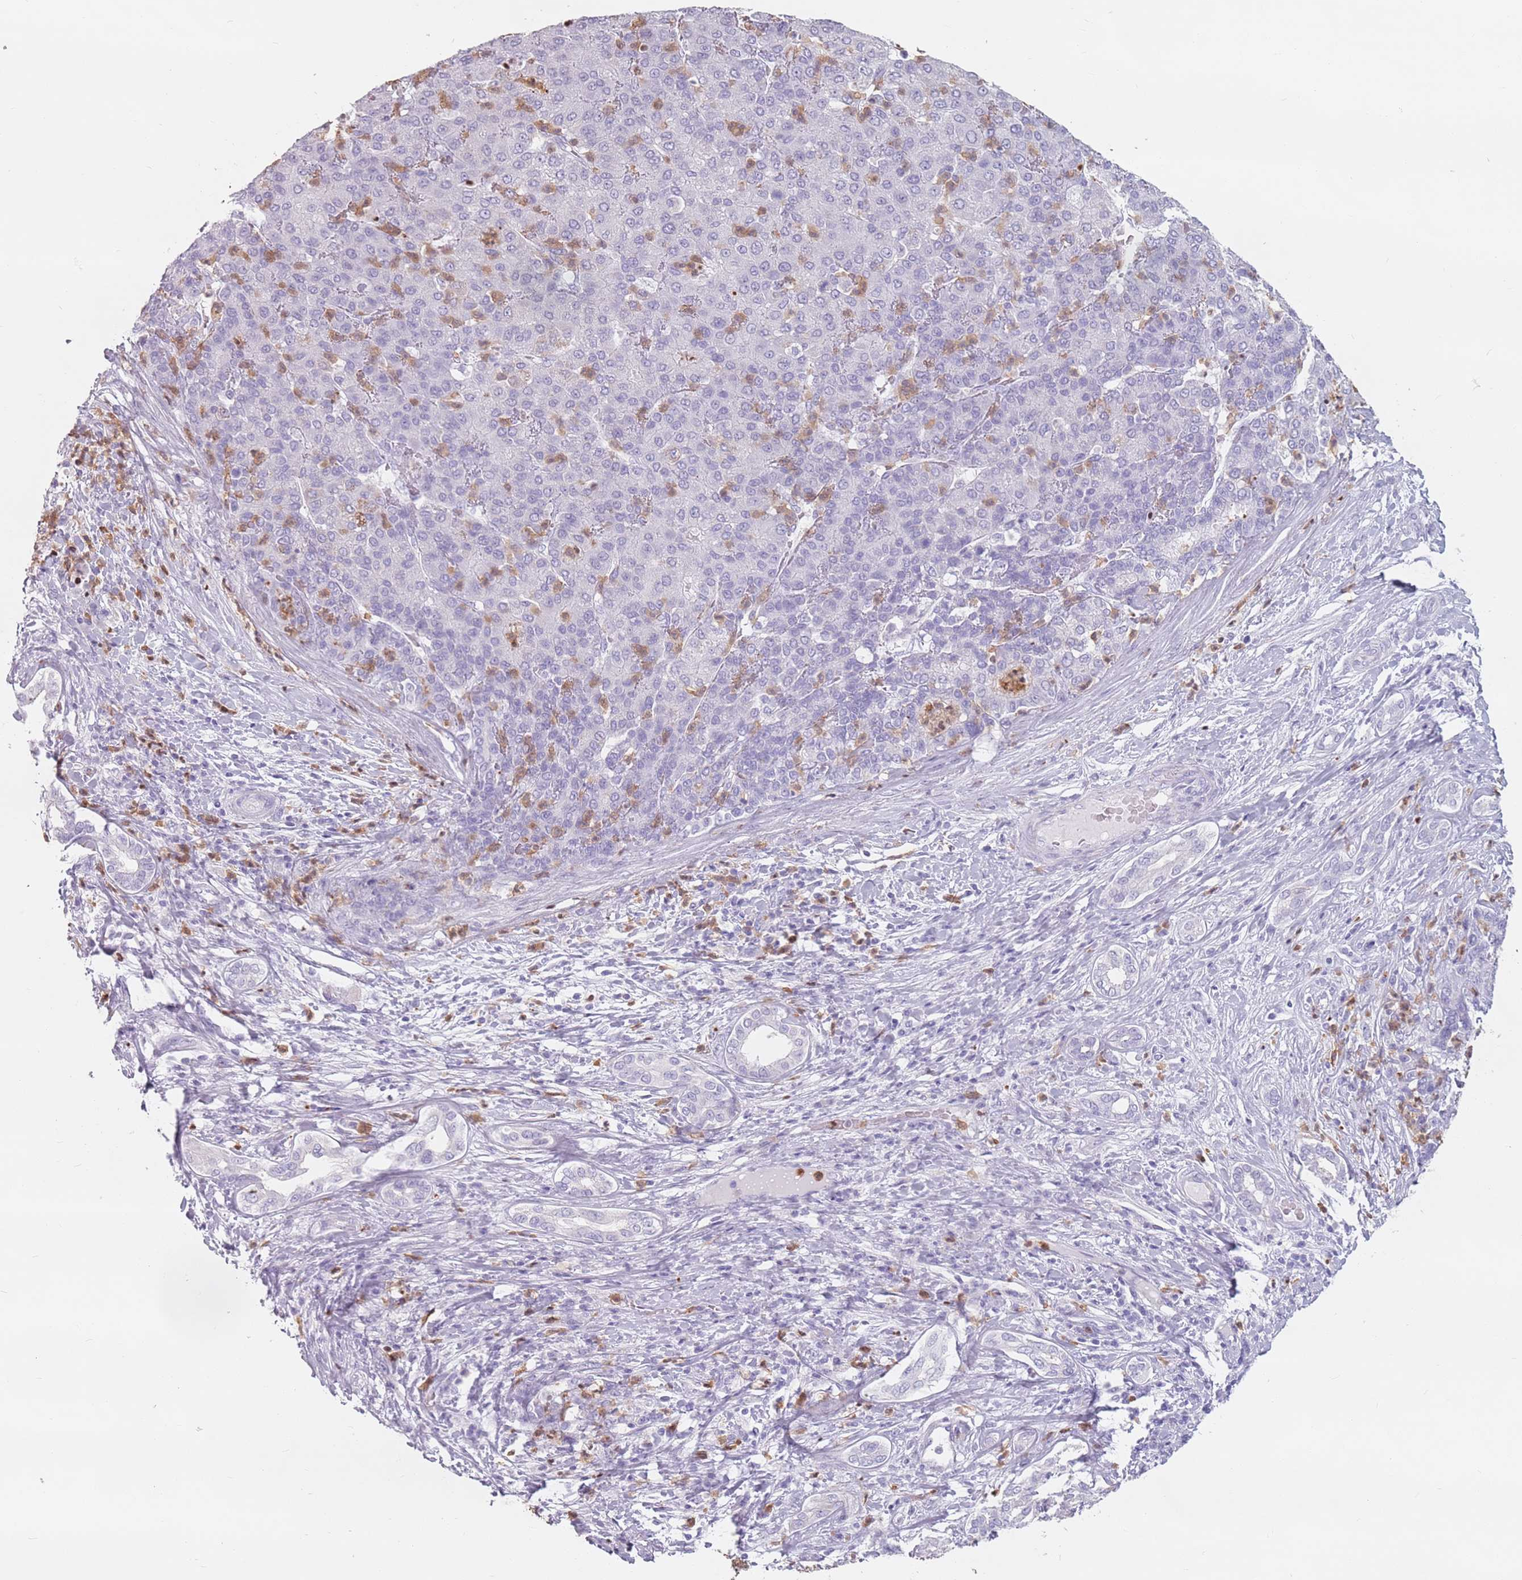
{"staining": {"intensity": "strong", "quantity": "25%-75%", "location": "cytoplasmic/membranous"}, "tissue": "liver cancer", "cell_type": "Tumor cells", "image_type": "cancer", "snomed": [{"axis": "morphology", "description": "Carcinoma, Hepatocellular, NOS"}, {"axis": "topography", "description": "Liver"}], "caption": "A high-resolution image shows immunohistochemistry staining of liver cancer (hepatocellular carcinoma), which demonstrates strong cytoplasmic/membranous staining in approximately 25%-75% of tumor cells. Ihc stains the protein of interest in brown and the nuclei are stained blue.", "gene": "ZNF584", "patient": {"sex": "male", "age": 65}}